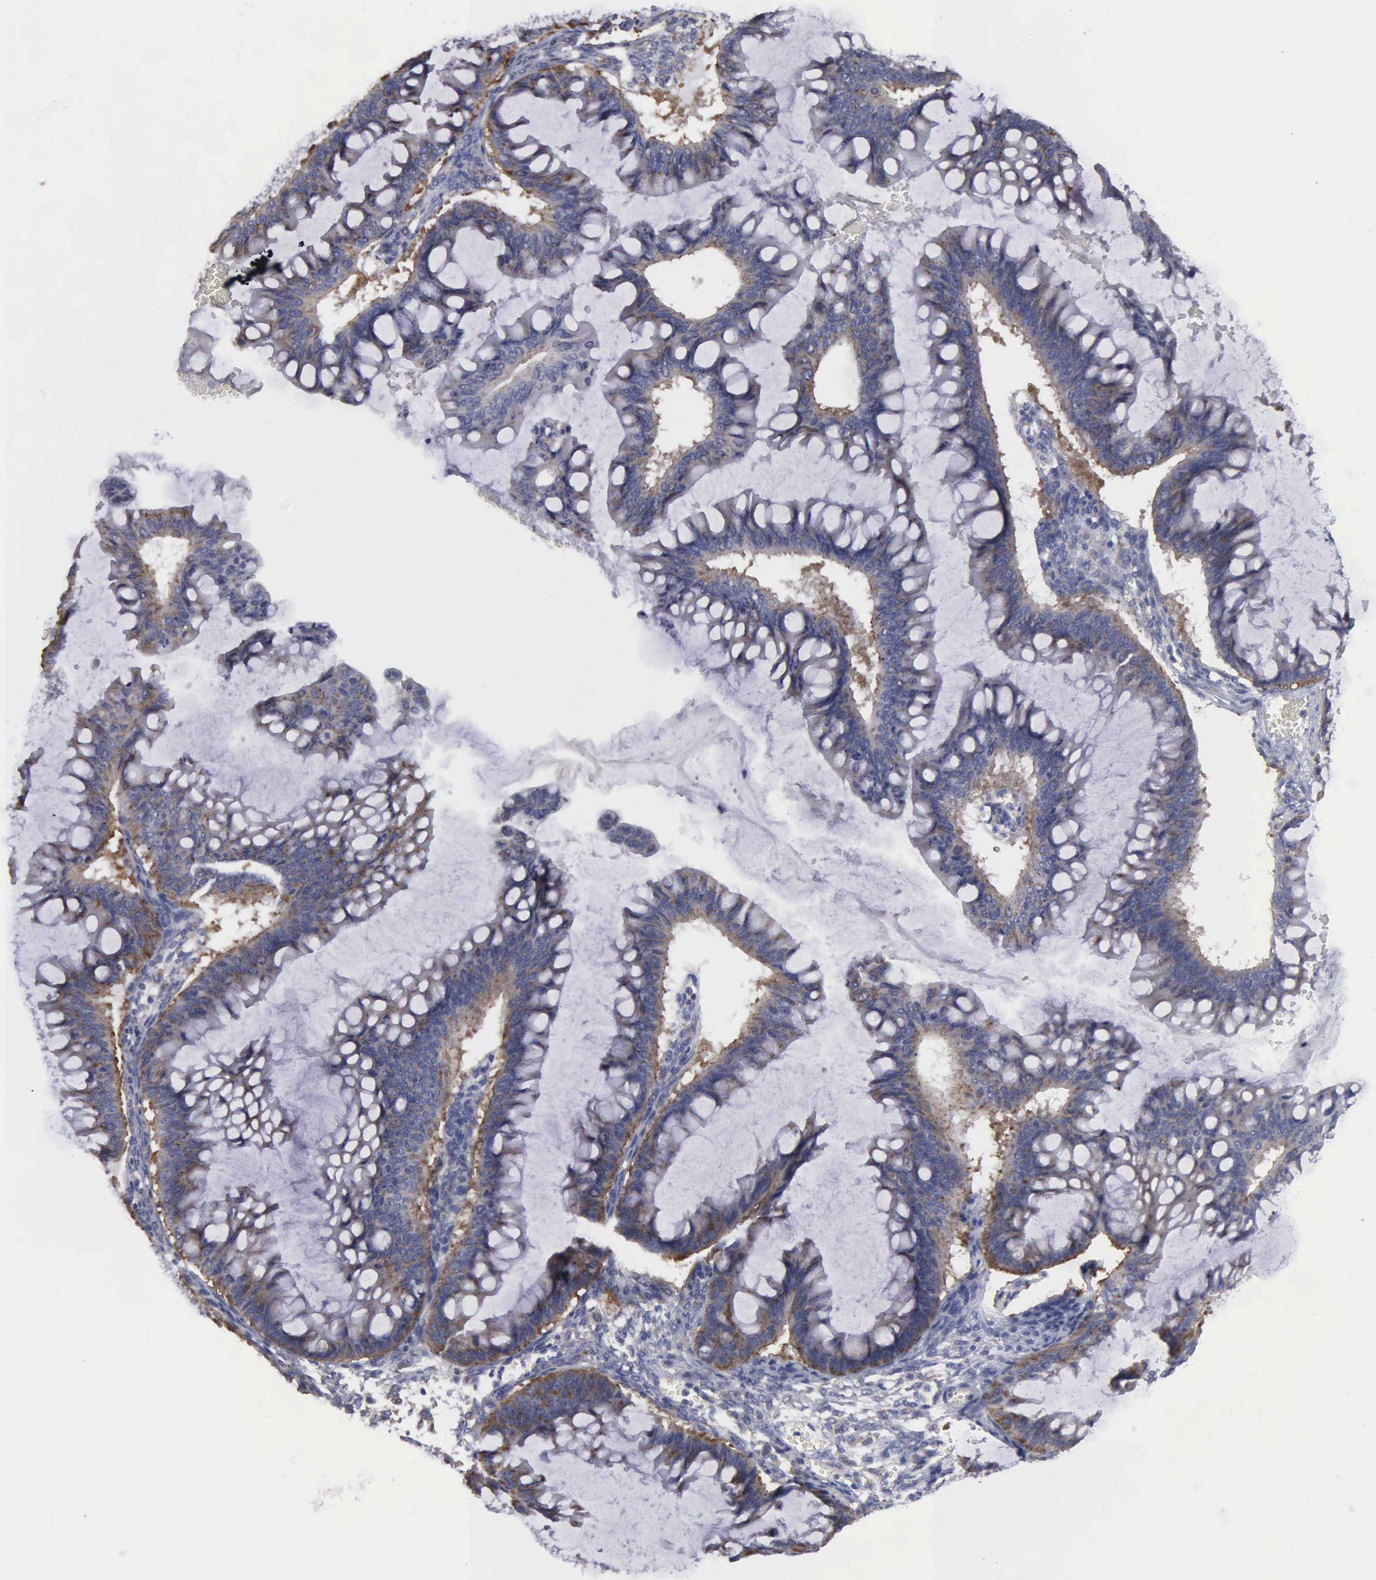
{"staining": {"intensity": "moderate", "quantity": "<25%", "location": "cytoplasmic/membranous"}, "tissue": "ovarian cancer", "cell_type": "Tumor cells", "image_type": "cancer", "snomed": [{"axis": "morphology", "description": "Cystadenocarcinoma, mucinous, NOS"}, {"axis": "topography", "description": "Ovary"}], "caption": "Immunohistochemistry (IHC) staining of ovarian cancer (mucinous cystadenocarcinoma), which demonstrates low levels of moderate cytoplasmic/membranous expression in approximately <25% of tumor cells indicating moderate cytoplasmic/membranous protein expression. The staining was performed using DAB (3,3'-diaminobenzidine) (brown) for protein detection and nuclei were counterstained in hematoxylin (blue).", "gene": "TXLNG", "patient": {"sex": "female", "age": 73}}